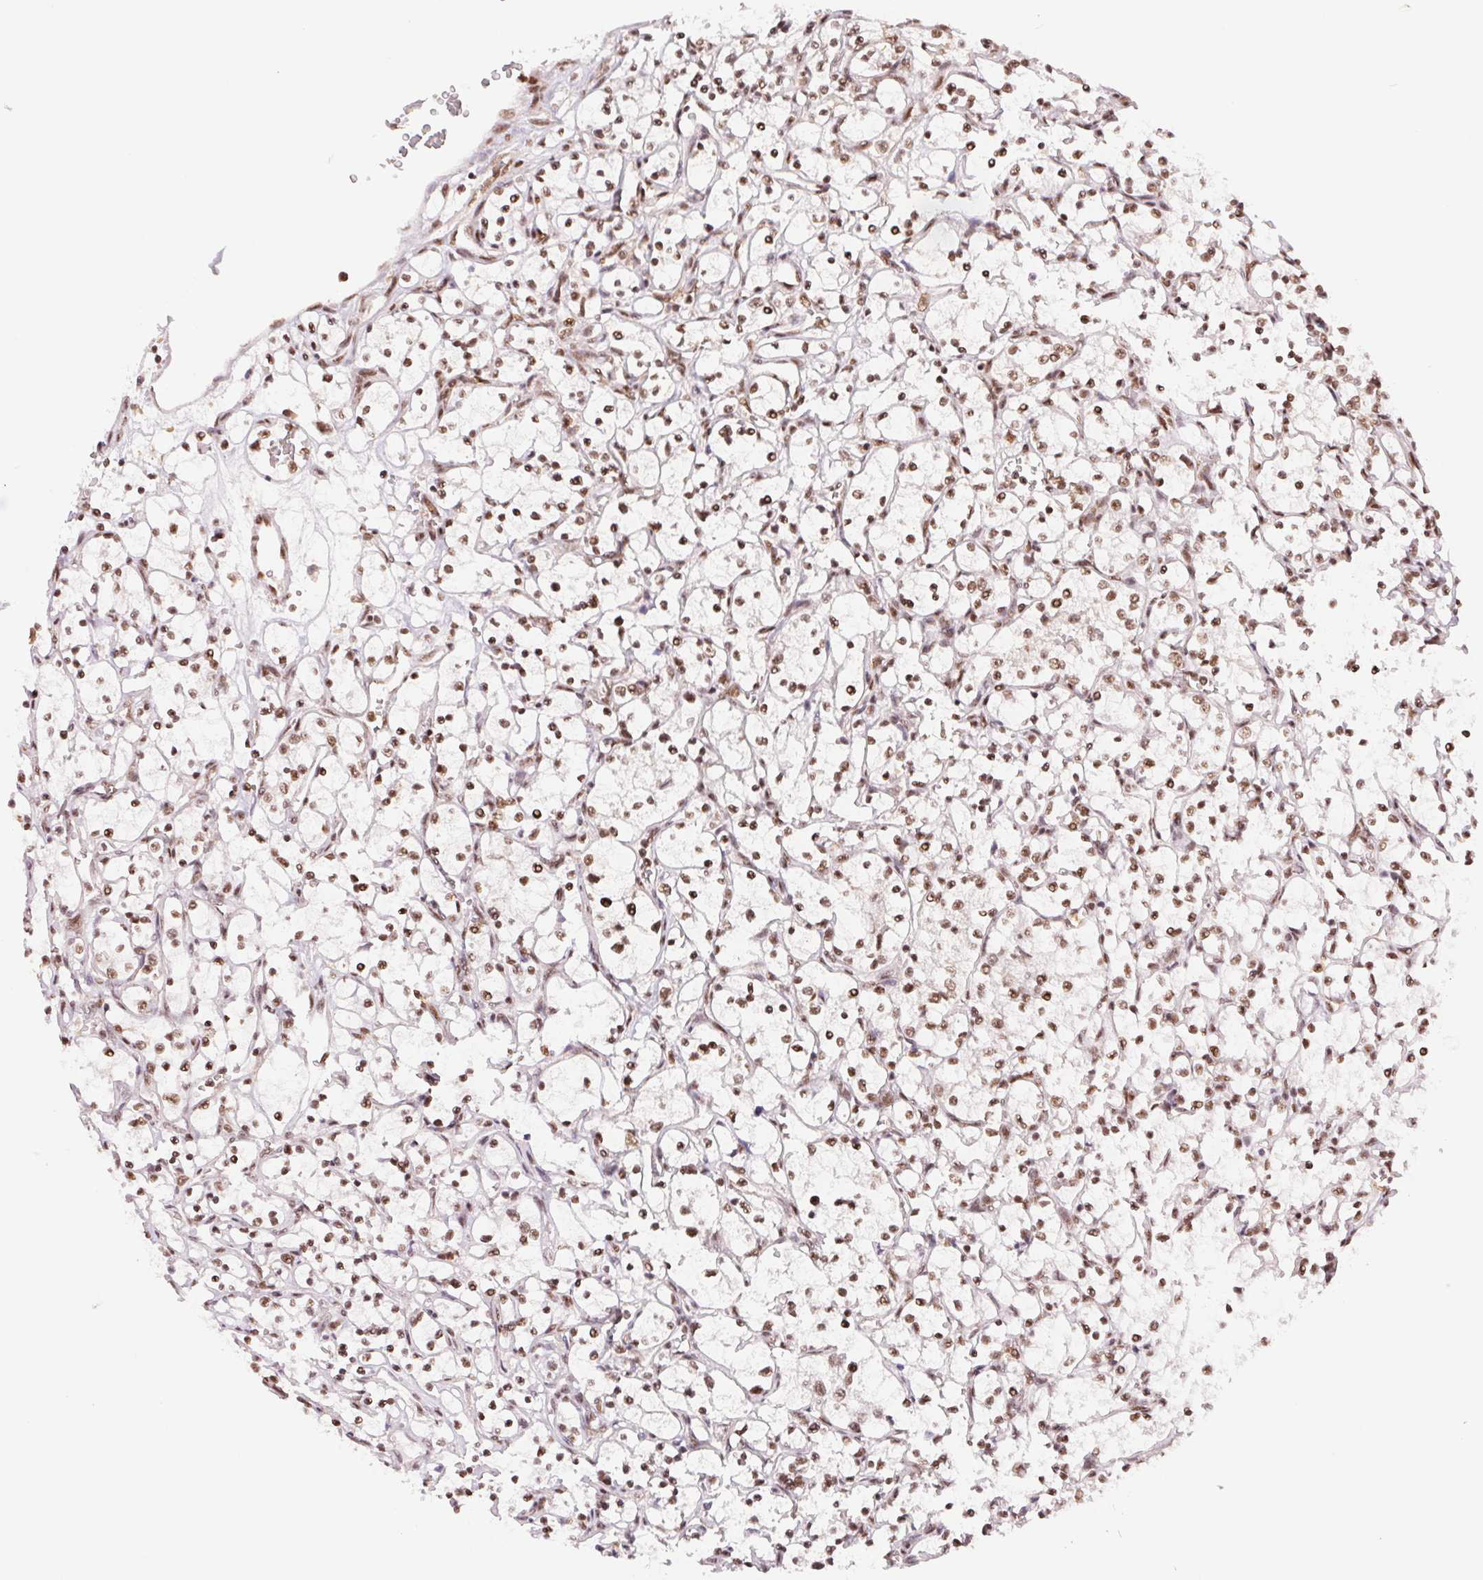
{"staining": {"intensity": "moderate", "quantity": ">75%", "location": "nuclear"}, "tissue": "renal cancer", "cell_type": "Tumor cells", "image_type": "cancer", "snomed": [{"axis": "morphology", "description": "Adenocarcinoma, NOS"}, {"axis": "topography", "description": "Kidney"}], "caption": "Protein expression analysis of renal adenocarcinoma exhibits moderate nuclear expression in approximately >75% of tumor cells.", "gene": "SREK1", "patient": {"sex": "female", "age": 69}}